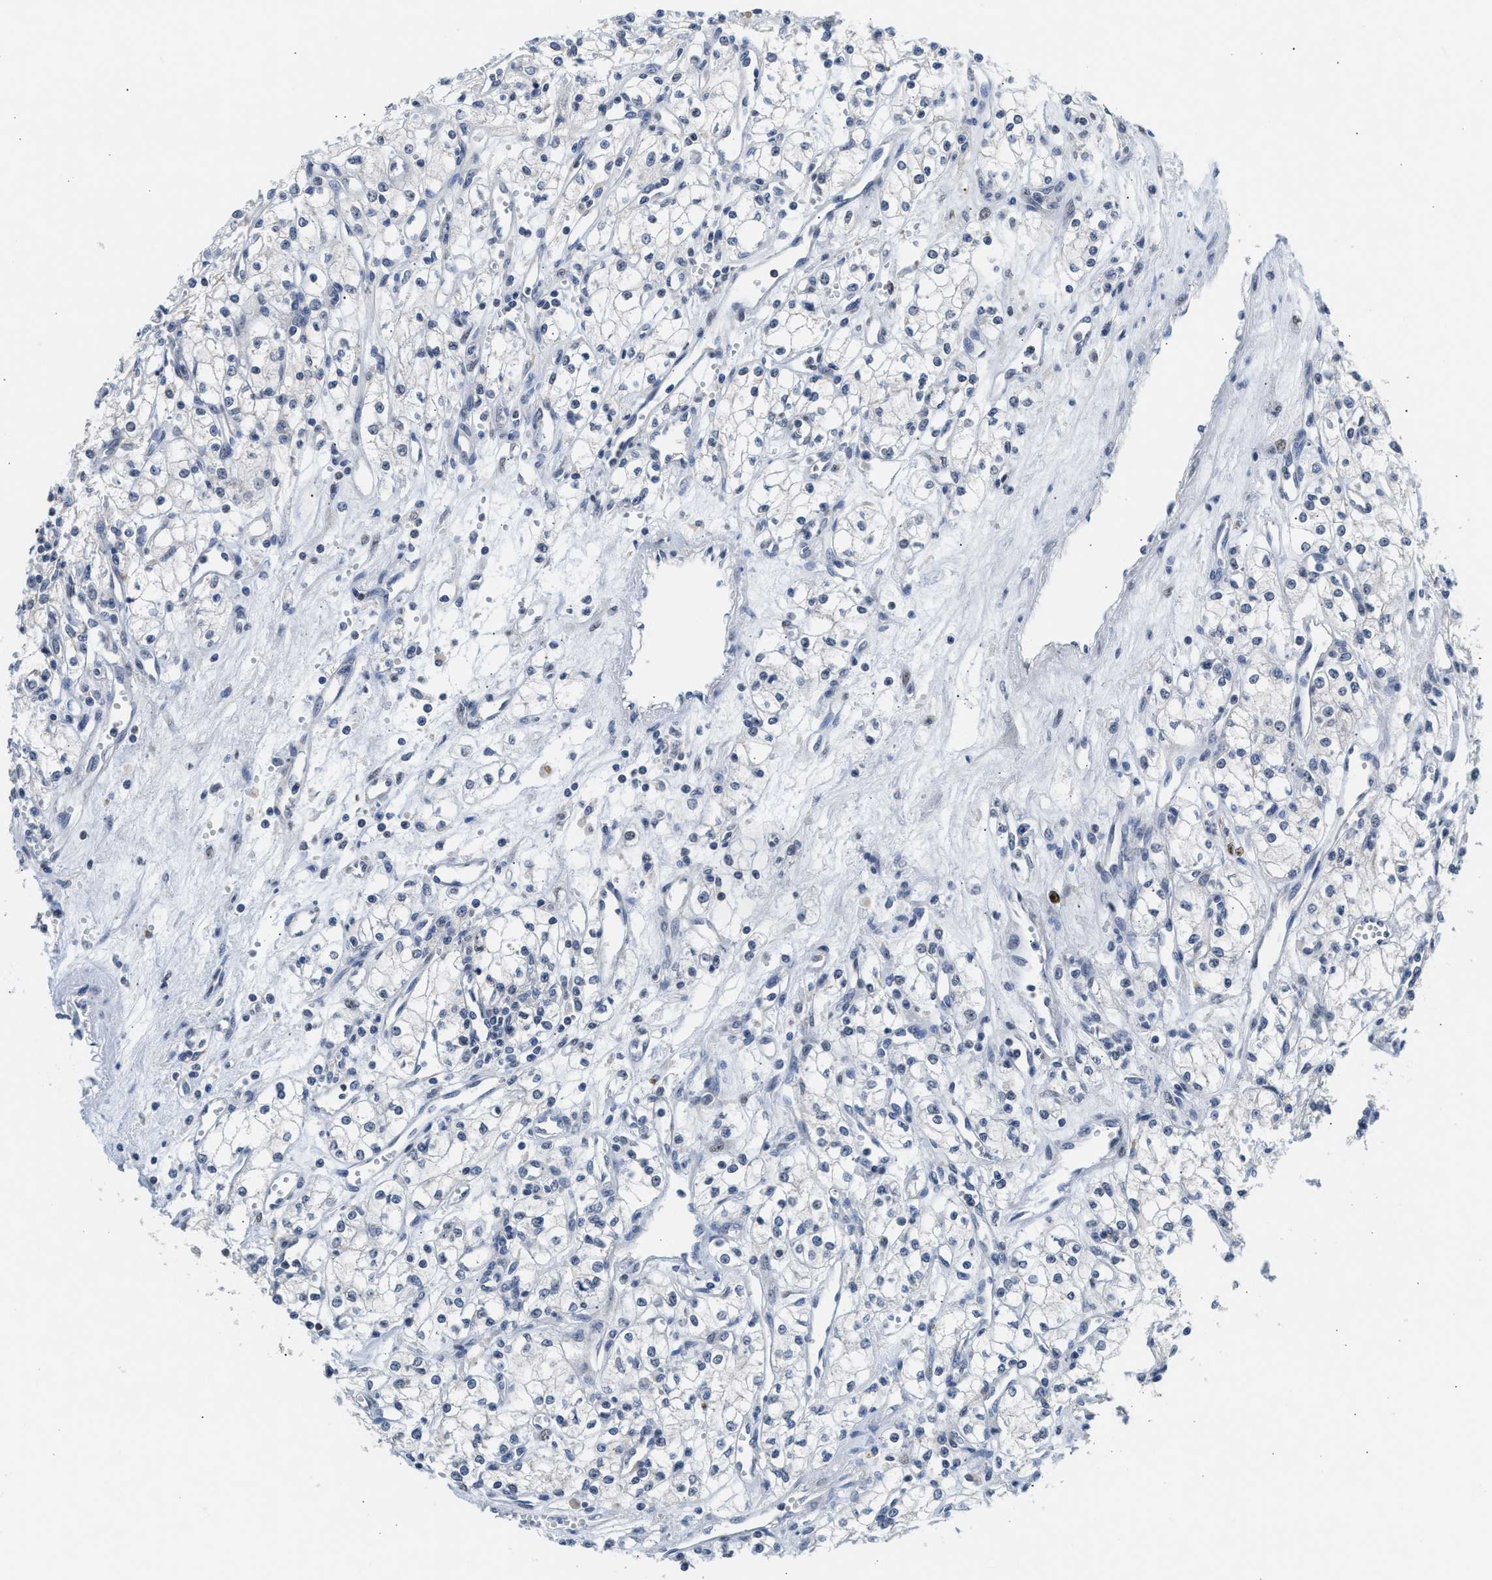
{"staining": {"intensity": "negative", "quantity": "none", "location": "none"}, "tissue": "renal cancer", "cell_type": "Tumor cells", "image_type": "cancer", "snomed": [{"axis": "morphology", "description": "Adenocarcinoma, NOS"}, {"axis": "topography", "description": "Kidney"}], "caption": "Photomicrograph shows no protein positivity in tumor cells of renal cancer (adenocarcinoma) tissue. (Immunohistochemistry, brightfield microscopy, high magnification).", "gene": "PPM1L", "patient": {"sex": "male", "age": 59}}